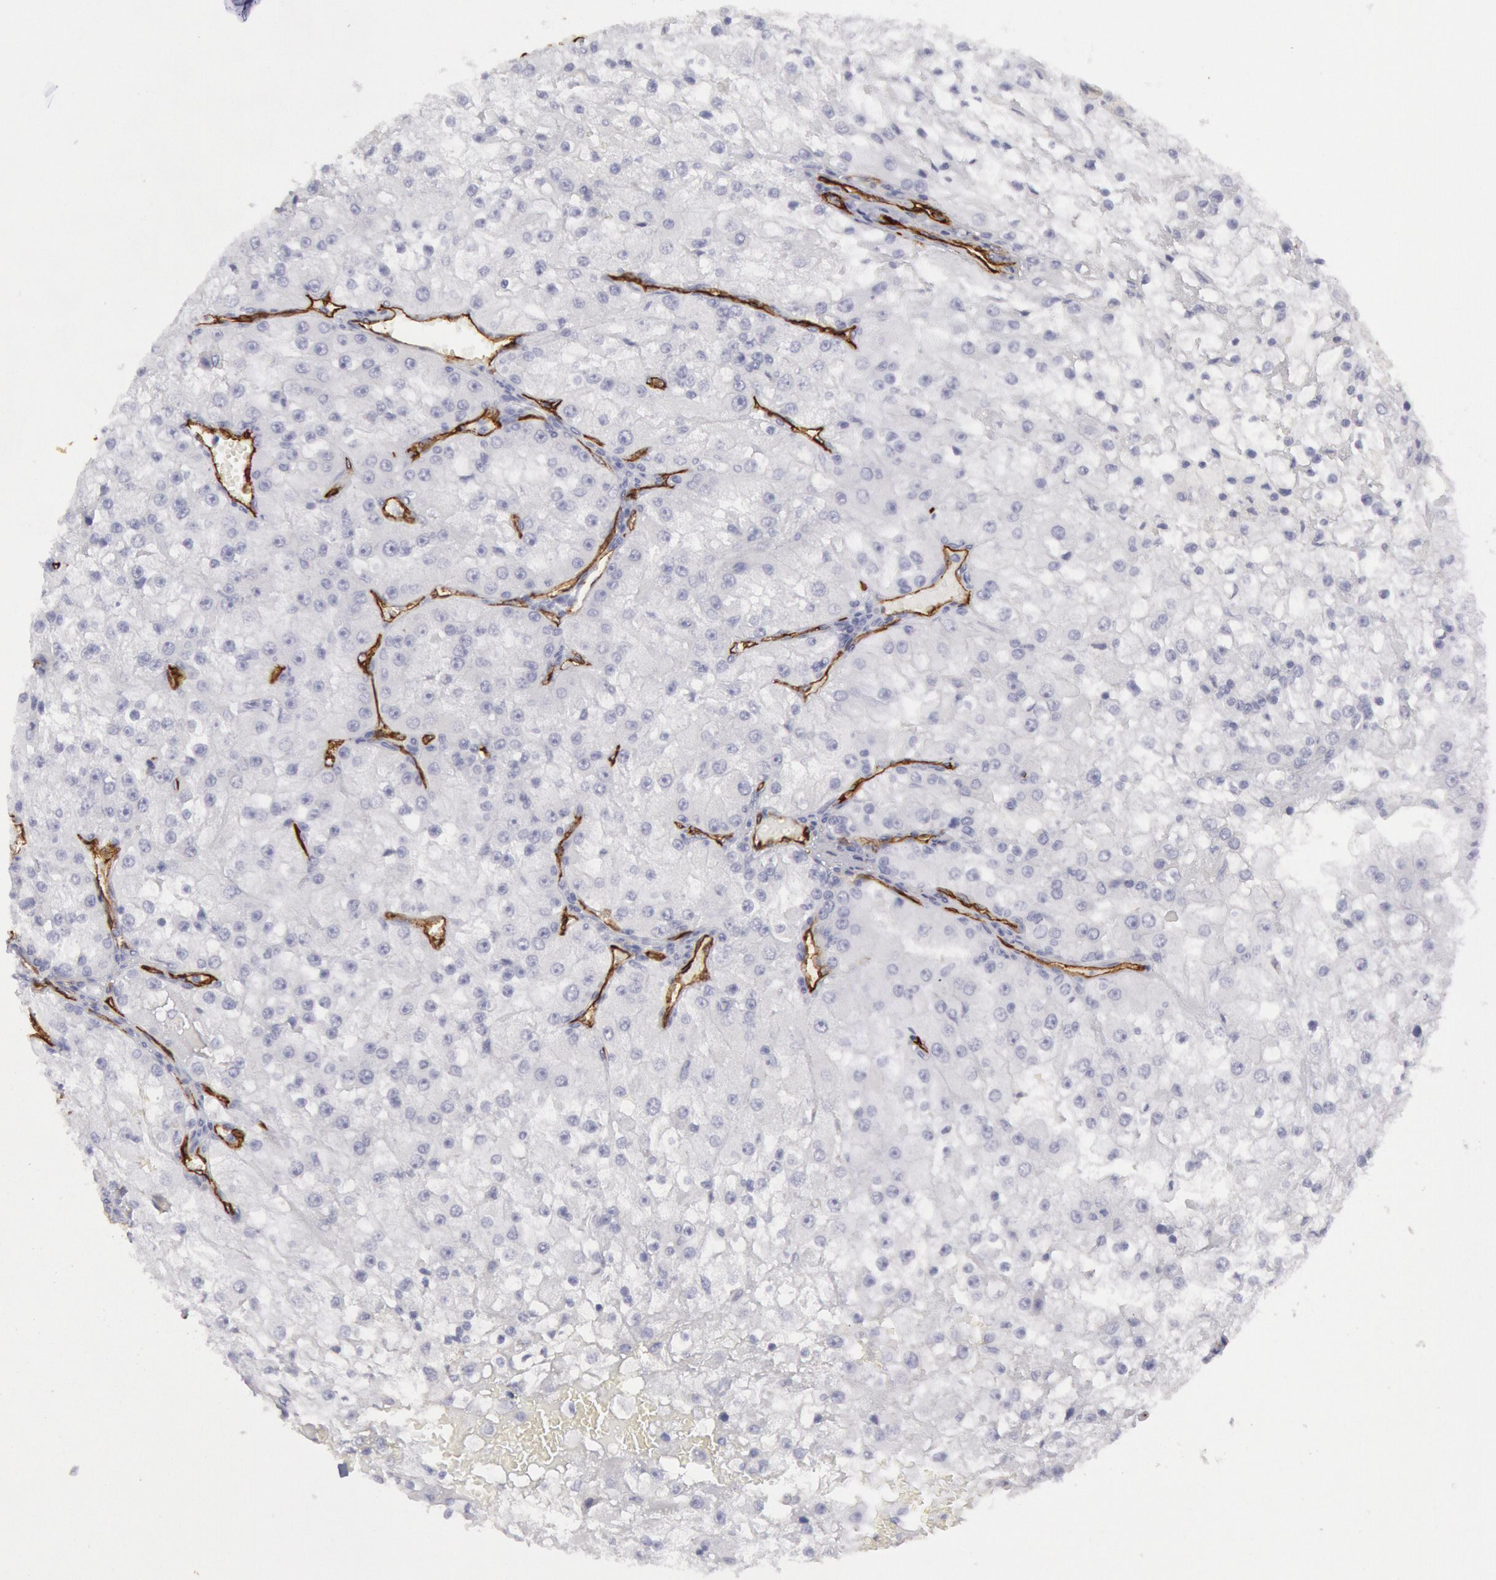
{"staining": {"intensity": "negative", "quantity": "none", "location": "none"}, "tissue": "renal cancer", "cell_type": "Tumor cells", "image_type": "cancer", "snomed": [{"axis": "morphology", "description": "Adenocarcinoma, NOS"}, {"axis": "topography", "description": "Kidney"}], "caption": "The photomicrograph reveals no staining of tumor cells in adenocarcinoma (renal).", "gene": "CDH13", "patient": {"sex": "female", "age": 74}}